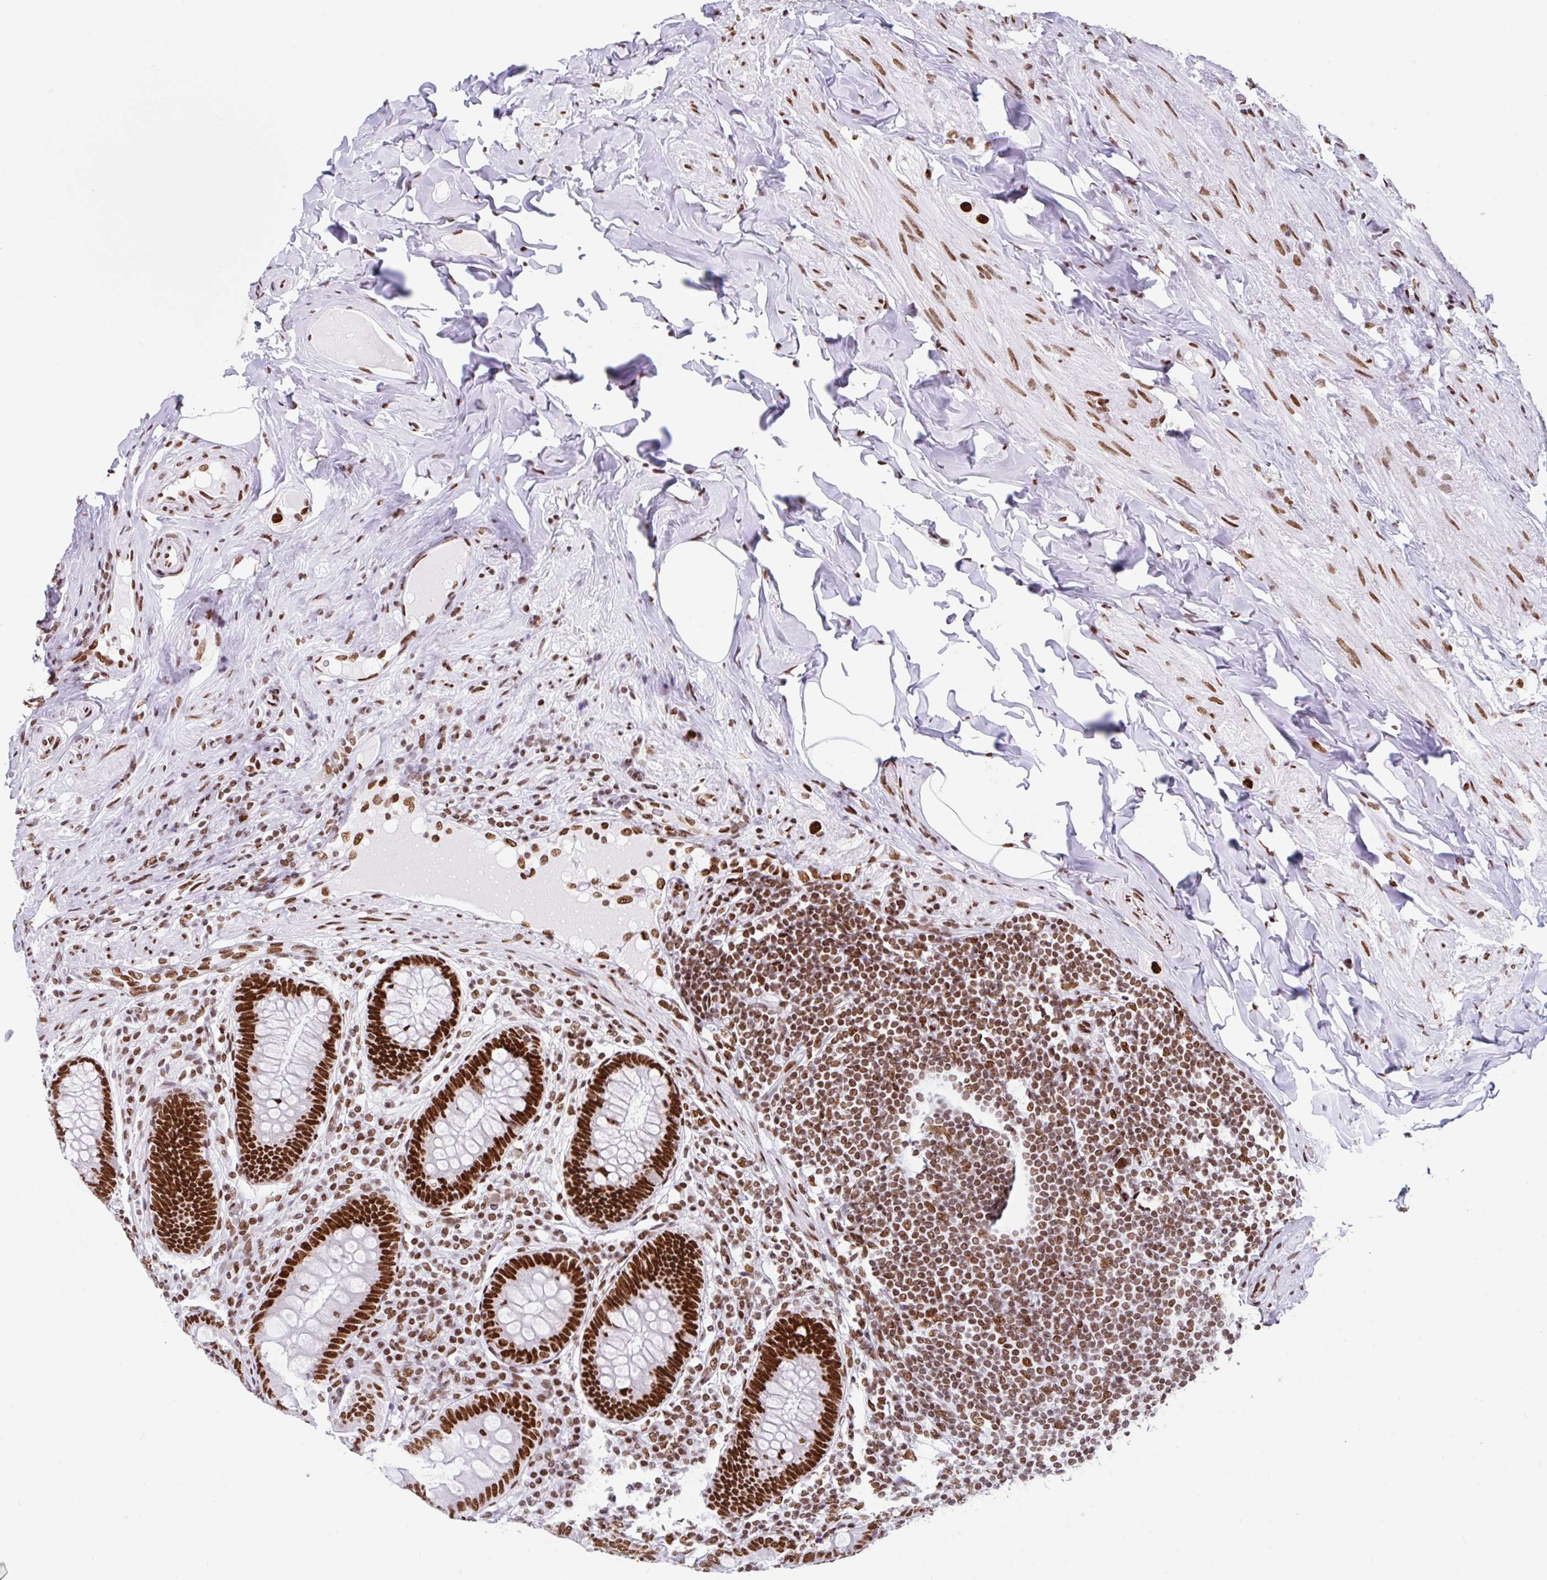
{"staining": {"intensity": "strong", "quantity": ">75%", "location": "nuclear"}, "tissue": "appendix", "cell_type": "Glandular cells", "image_type": "normal", "snomed": [{"axis": "morphology", "description": "Normal tissue, NOS"}, {"axis": "topography", "description": "Appendix"}], "caption": "Immunohistochemical staining of benign appendix reveals high levels of strong nuclear positivity in approximately >75% of glandular cells.", "gene": "KHDRBS1", "patient": {"sex": "male", "age": 71}}